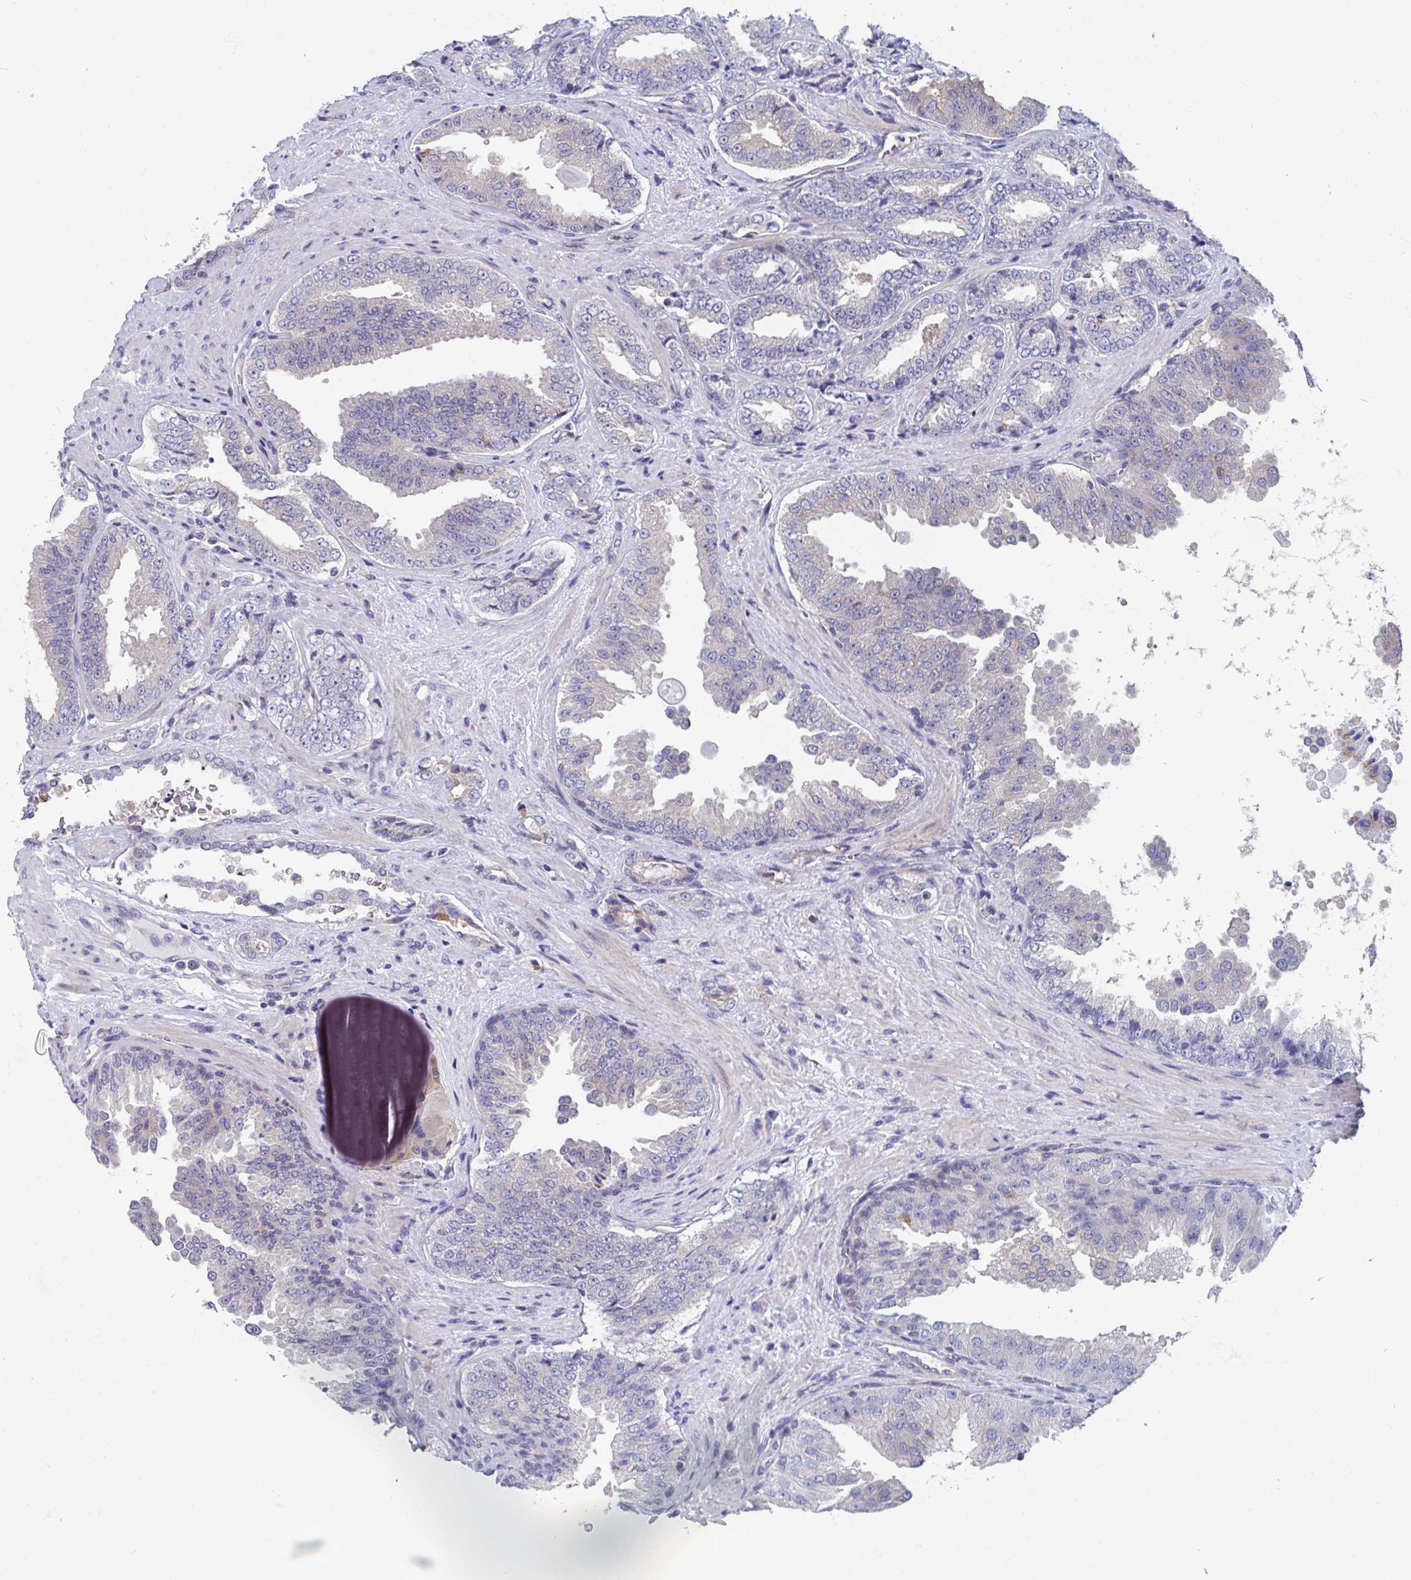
{"staining": {"intensity": "negative", "quantity": "none", "location": "none"}, "tissue": "prostate cancer", "cell_type": "Tumor cells", "image_type": "cancer", "snomed": [{"axis": "morphology", "description": "Adenocarcinoma, Low grade"}, {"axis": "topography", "description": "Prostate"}], "caption": "High power microscopy histopathology image of an IHC micrograph of prostate cancer (low-grade adenocarcinoma), revealing no significant expression in tumor cells. (DAB immunohistochemistry visualized using brightfield microscopy, high magnification).", "gene": "P2RX3", "patient": {"sex": "male", "age": 67}}